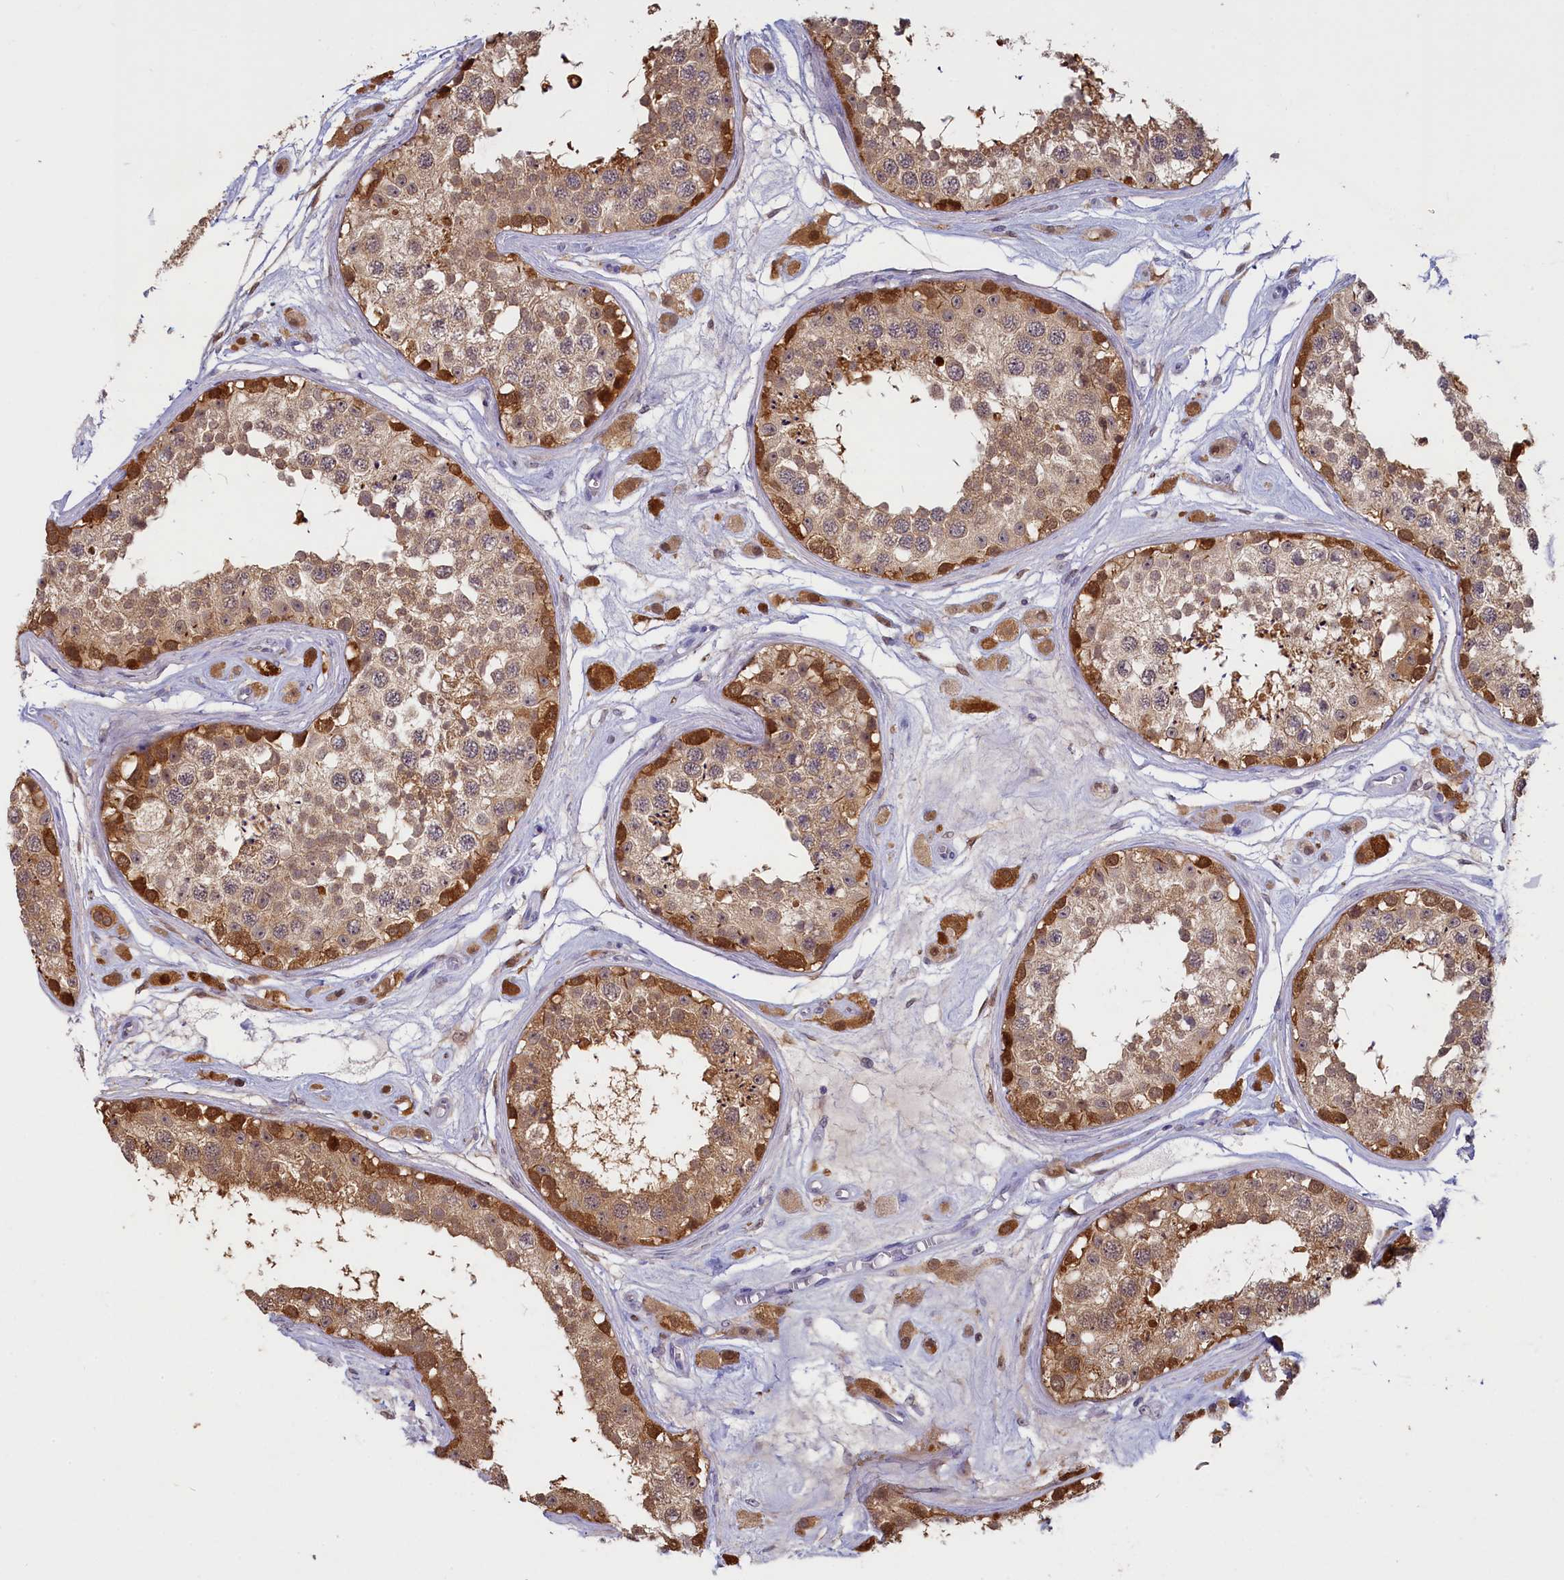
{"staining": {"intensity": "strong", "quantity": "25%-75%", "location": "cytoplasmic/membranous,nuclear"}, "tissue": "testis", "cell_type": "Cells in seminiferous ducts", "image_type": "normal", "snomed": [{"axis": "morphology", "description": "Normal tissue, NOS"}, {"axis": "topography", "description": "Testis"}], "caption": "Testis stained with DAB (3,3'-diaminobenzidine) immunohistochemistry demonstrates high levels of strong cytoplasmic/membranous,nuclear expression in about 25%-75% of cells in seminiferous ducts. (Brightfield microscopy of DAB IHC at high magnification).", "gene": "UCHL3", "patient": {"sex": "male", "age": 25}}